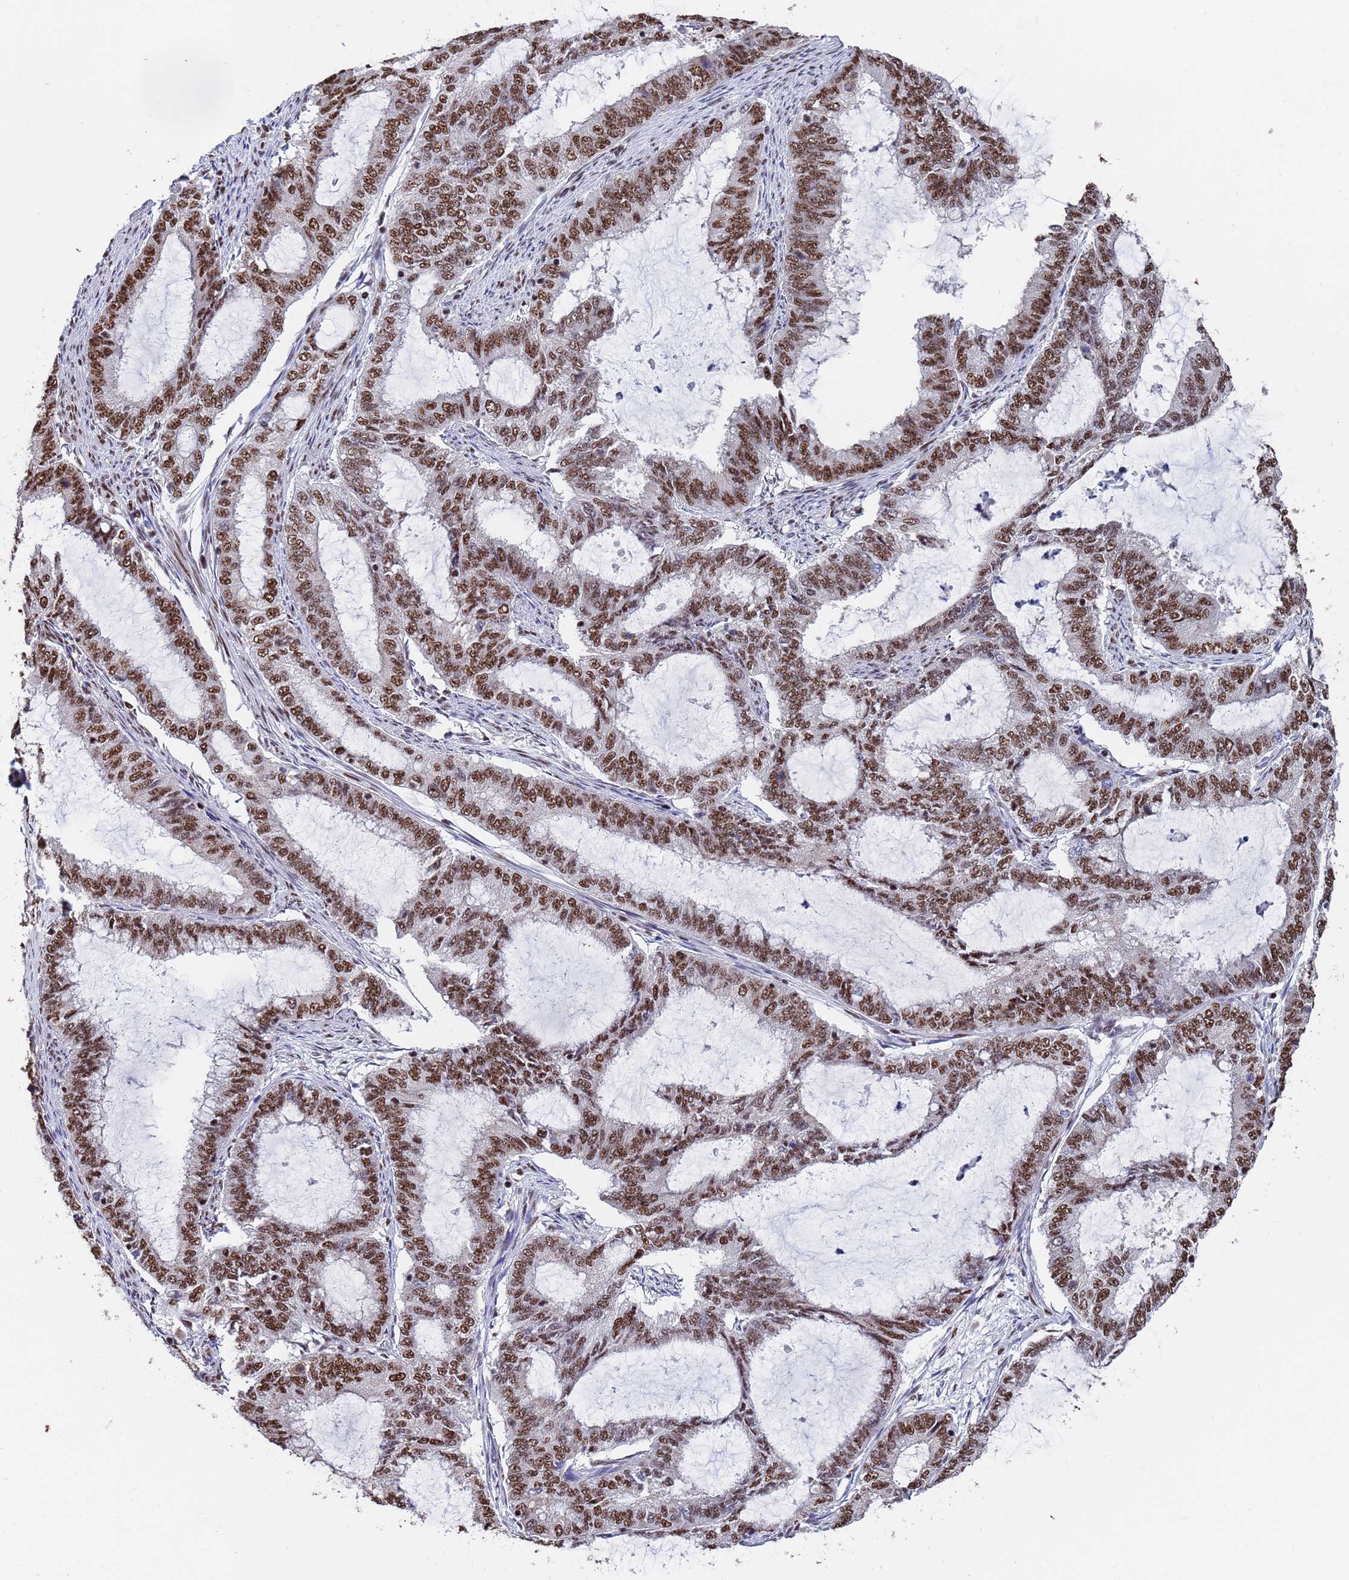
{"staining": {"intensity": "moderate", "quantity": ">75%", "location": "nuclear"}, "tissue": "endometrial cancer", "cell_type": "Tumor cells", "image_type": "cancer", "snomed": [{"axis": "morphology", "description": "Adenocarcinoma, NOS"}, {"axis": "topography", "description": "Endometrium"}], "caption": "Immunohistochemical staining of endometrial cancer shows medium levels of moderate nuclear positivity in about >75% of tumor cells.", "gene": "SF3B2", "patient": {"sex": "female", "age": 51}}